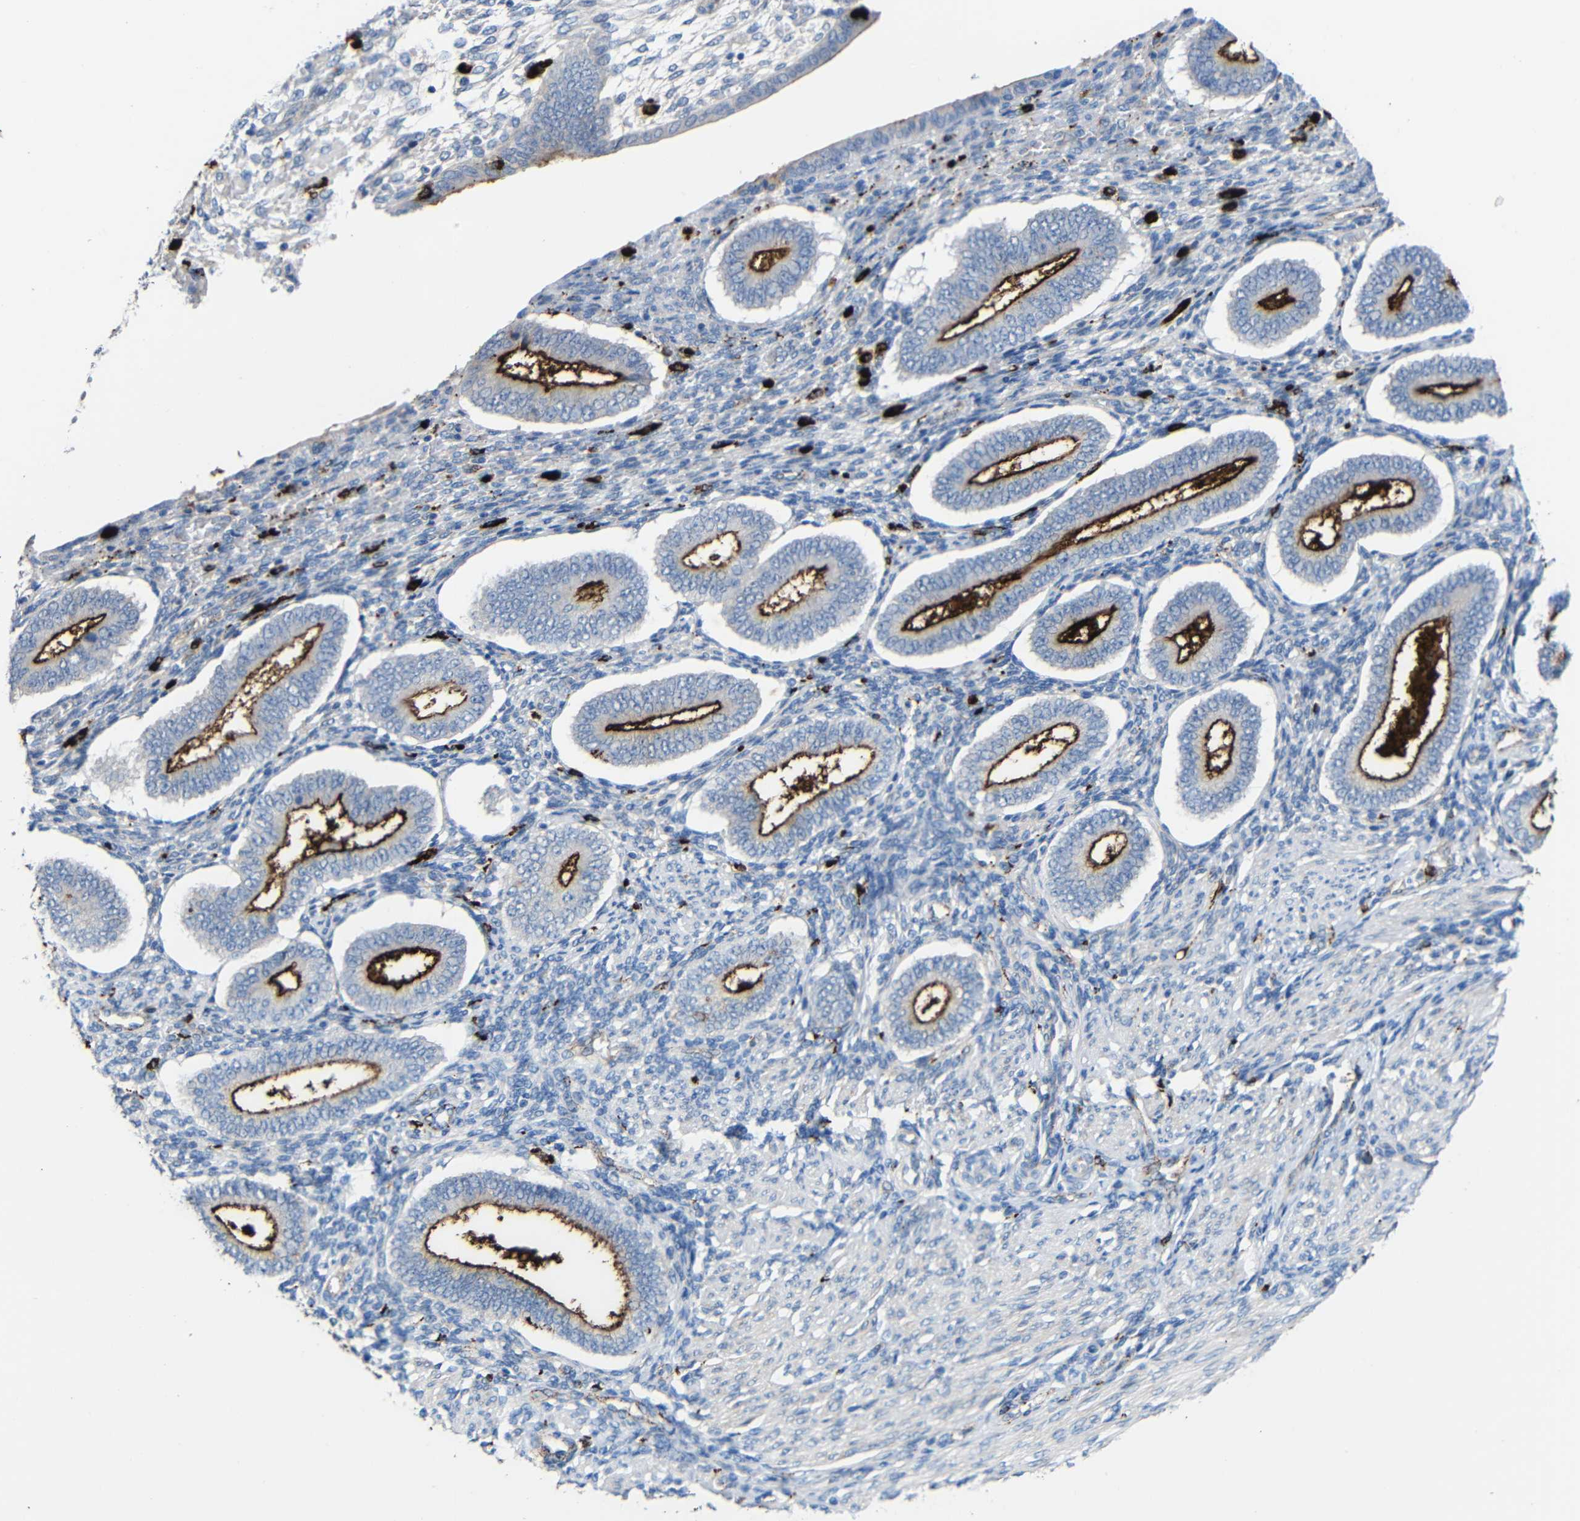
{"staining": {"intensity": "strong", "quantity": "<25%", "location": "cytoplasmic/membranous"}, "tissue": "endometrium", "cell_type": "Cells in endometrial stroma", "image_type": "normal", "snomed": [{"axis": "morphology", "description": "Normal tissue, NOS"}, {"axis": "topography", "description": "Endometrium"}], "caption": "Endometrium stained for a protein (brown) displays strong cytoplasmic/membranous positive positivity in approximately <25% of cells in endometrial stroma.", "gene": "HLA", "patient": {"sex": "female", "age": 42}}